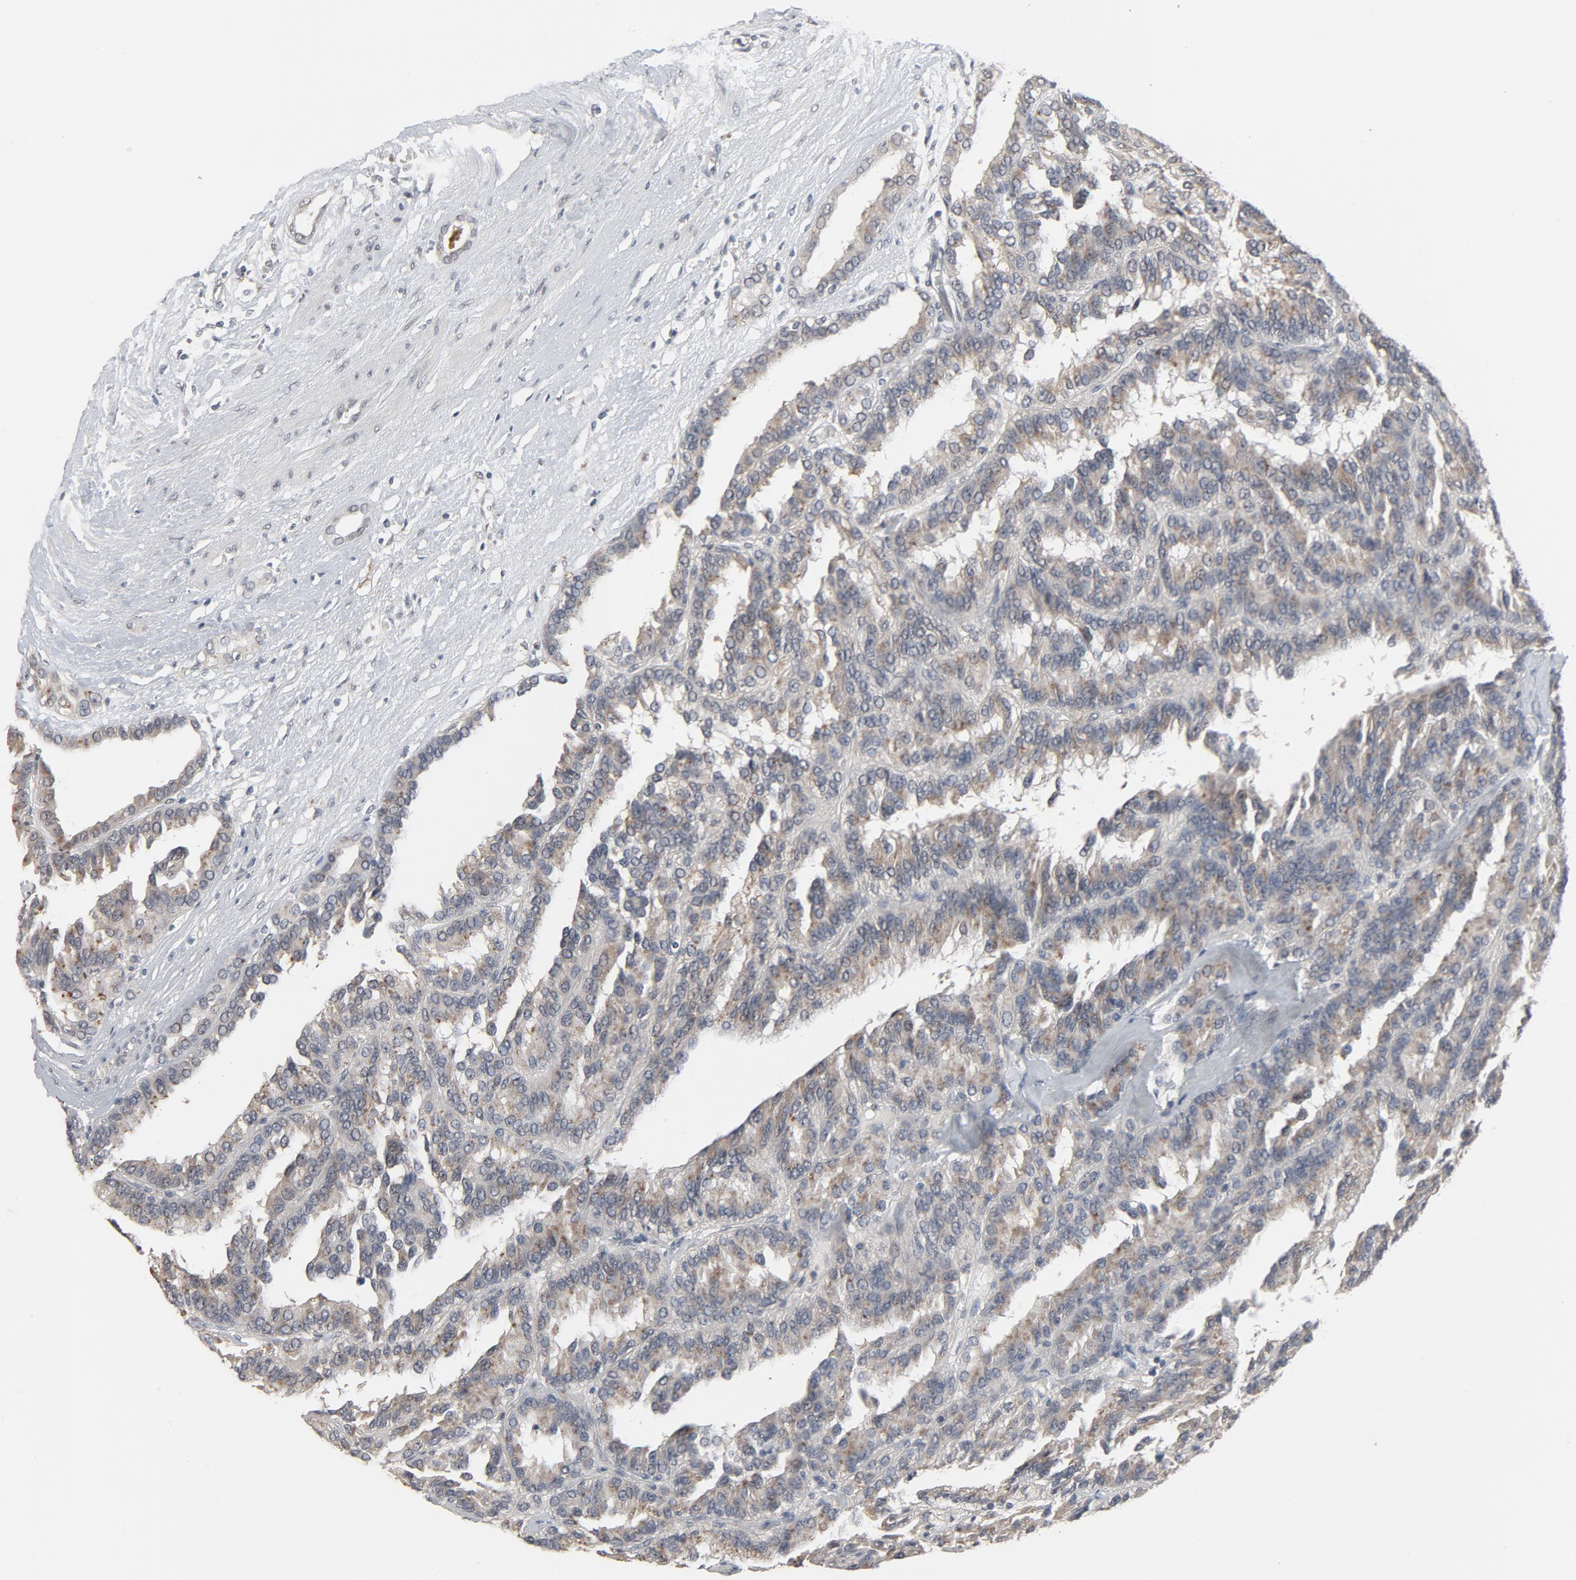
{"staining": {"intensity": "weak", "quantity": ">75%", "location": "cytoplasmic/membranous"}, "tissue": "renal cancer", "cell_type": "Tumor cells", "image_type": "cancer", "snomed": [{"axis": "morphology", "description": "Adenocarcinoma, NOS"}, {"axis": "topography", "description": "Kidney"}], "caption": "Protein analysis of renal adenocarcinoma tissue displays weak cytoplasmic/membranous staining in approximately >75% of tumor cells. (IHC, brightfield microscopy, high magnification).", "gene": "MT3", "patient": {"sex": "male", "age": 46}}